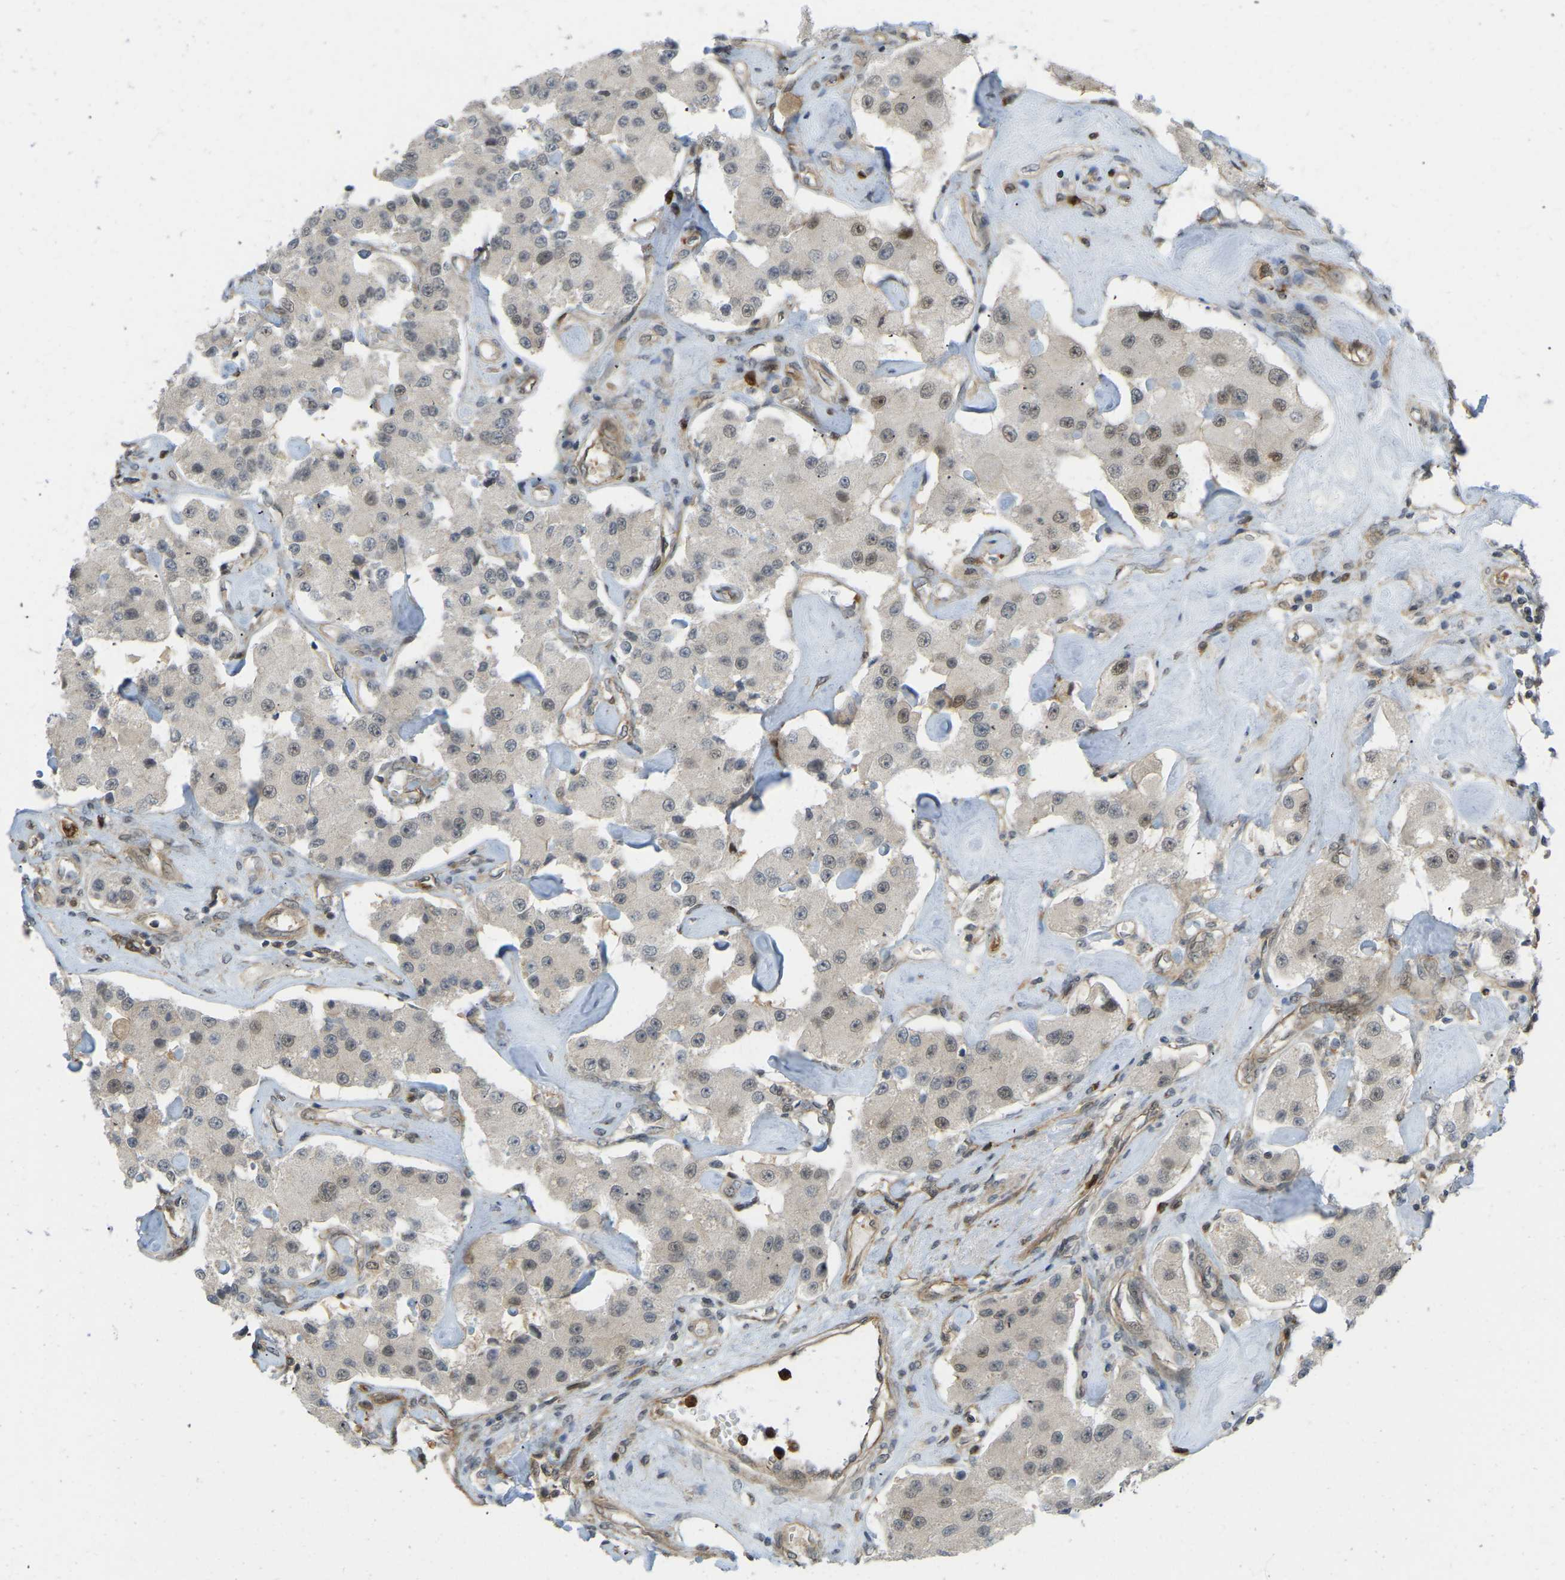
{"staining": {"intensity": "weak", "quantity": "<25%", "location": "nuclear"}, "tissue": "carcinoid", "cell_type": "Tumor cells", "image_type": "cancer", "snomed": [{"axis": "morphology", "description": "Carcinoid, malignant, NOS"}, {"axis": "topography", "description": "Pancreas"}], "caption": "Micrograph shows no protein expression in tumor cells of malignant carcinoid tissue.", "gene": "SERPINB5", "patient": {"sex": "male", "age": 41}}